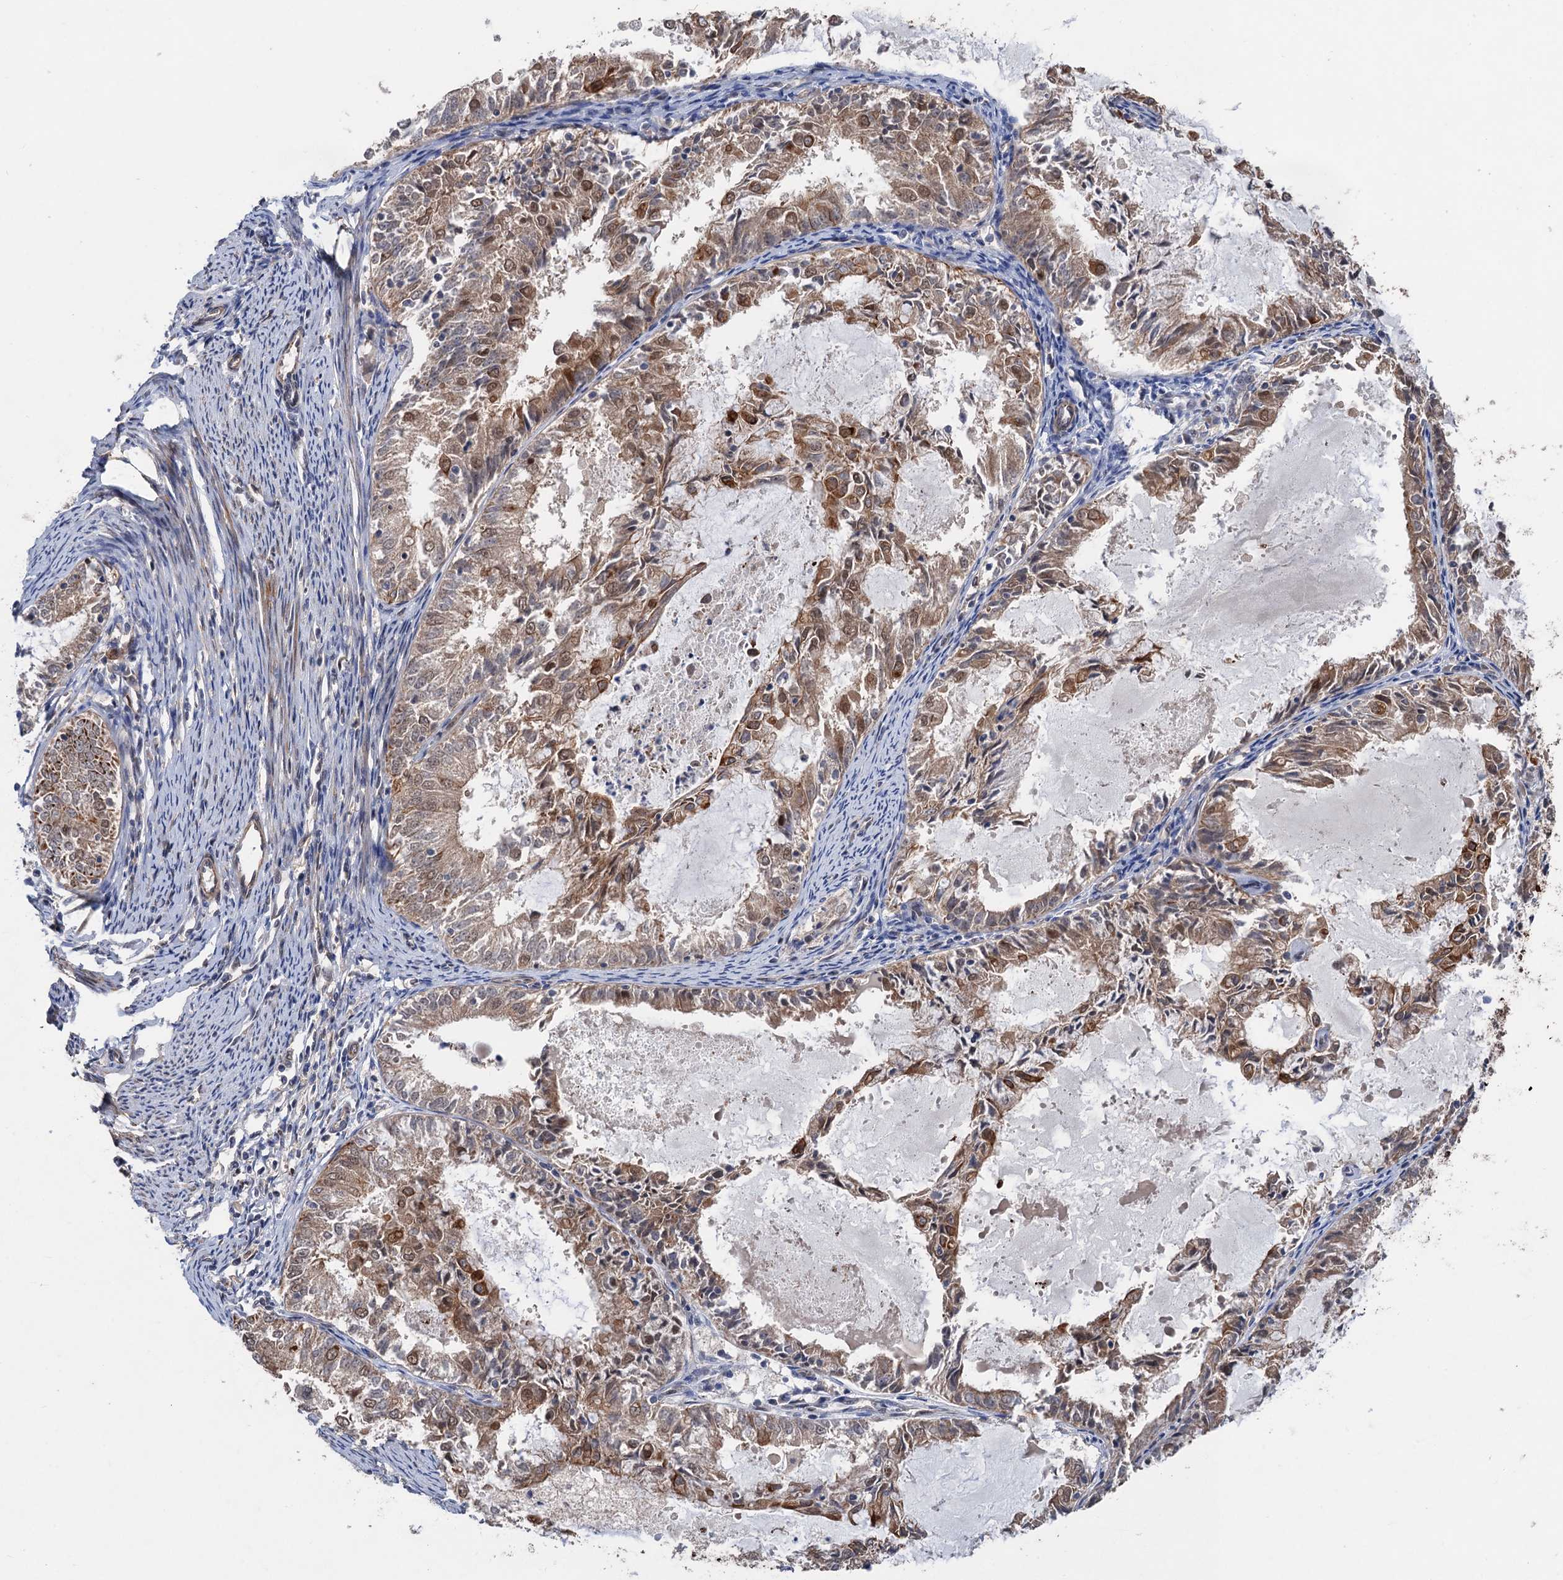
{"staining": {"intensity": "moderate", "quantity": "25%-75%", "location": "cytoplasmic/membranous,nuclear"}, "tissue": "endometrial cancer", "cell_type": "Tumor cells", "image_type": "cancer", "snomed": [{"axis": "morphology", "description": "Adenocarcinoma, NOS"}, {"axis": "topography", "description": "Endometrium"}], "caption": "The immunohistochemical stain labels moderate cytoplasmic/membranous and nuclear staining in tumor cells of adenocarcinoma (endometrial) tissue. Nuclei are stained in blue.", "gene": "TTC31", "patient": {"sex": "female", "age": 57}}